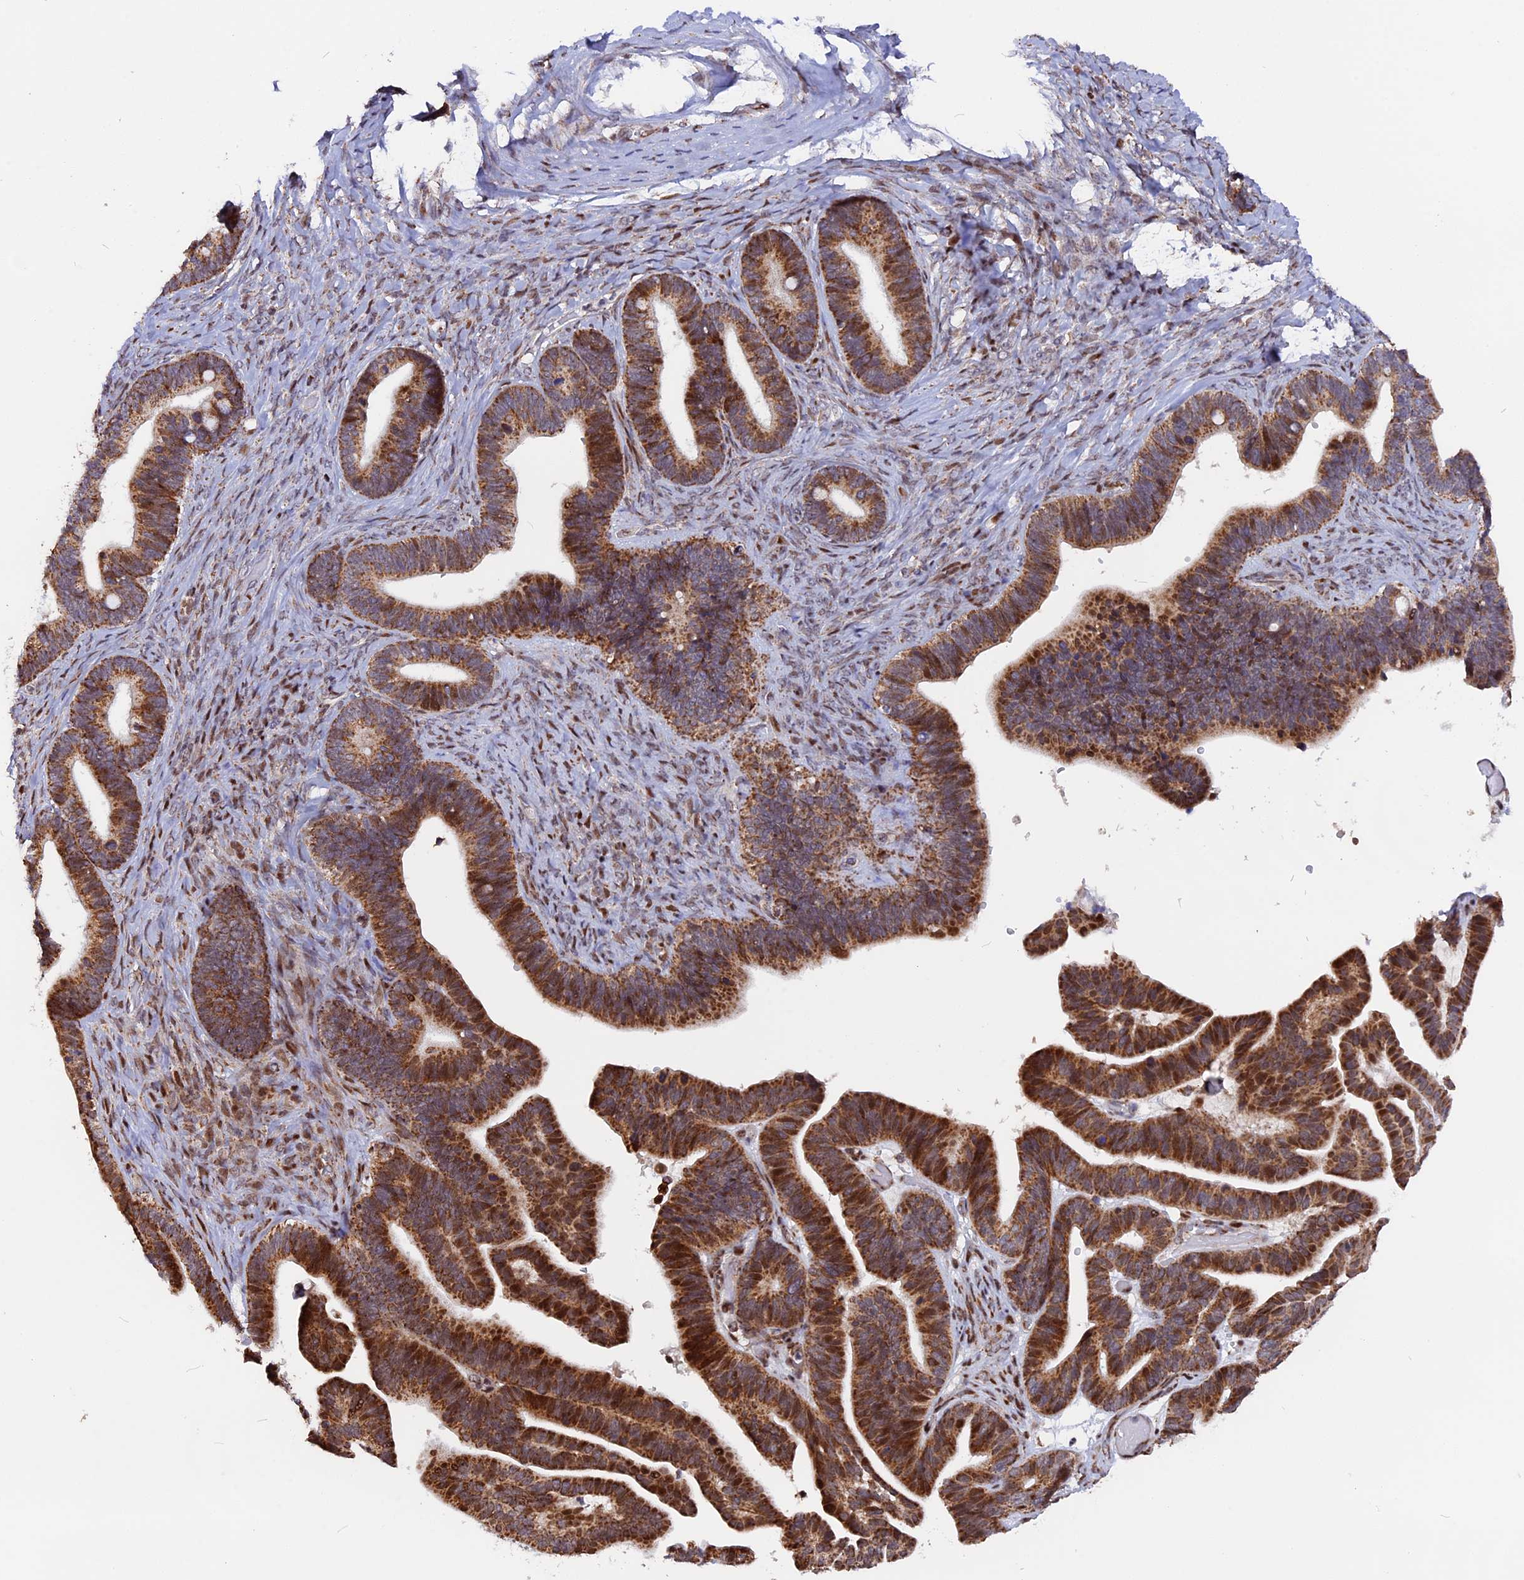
{"staining": {"intensity": "strong", "quantity": ">75%", "location": "cytoplasmic/membranous"}, "tissue": "ovarian cancer", "cell_type": "Tumor cells", "image_type": "cancer", "snomed": [{"axis": "morphology", "description": "Cystadenocarcinoma, serous, NOS"}, {"axis": "topography", "description": "Ovary"}], "caption": "Protein expression analysis of ovarian cancer (serous cystadenocarcinoma) shows strong cytoplasmic/membranous staining in approximately >75% of tumor cells.", "gene": "FAM174C", "patient": {"sex": "female", "age": 56}}